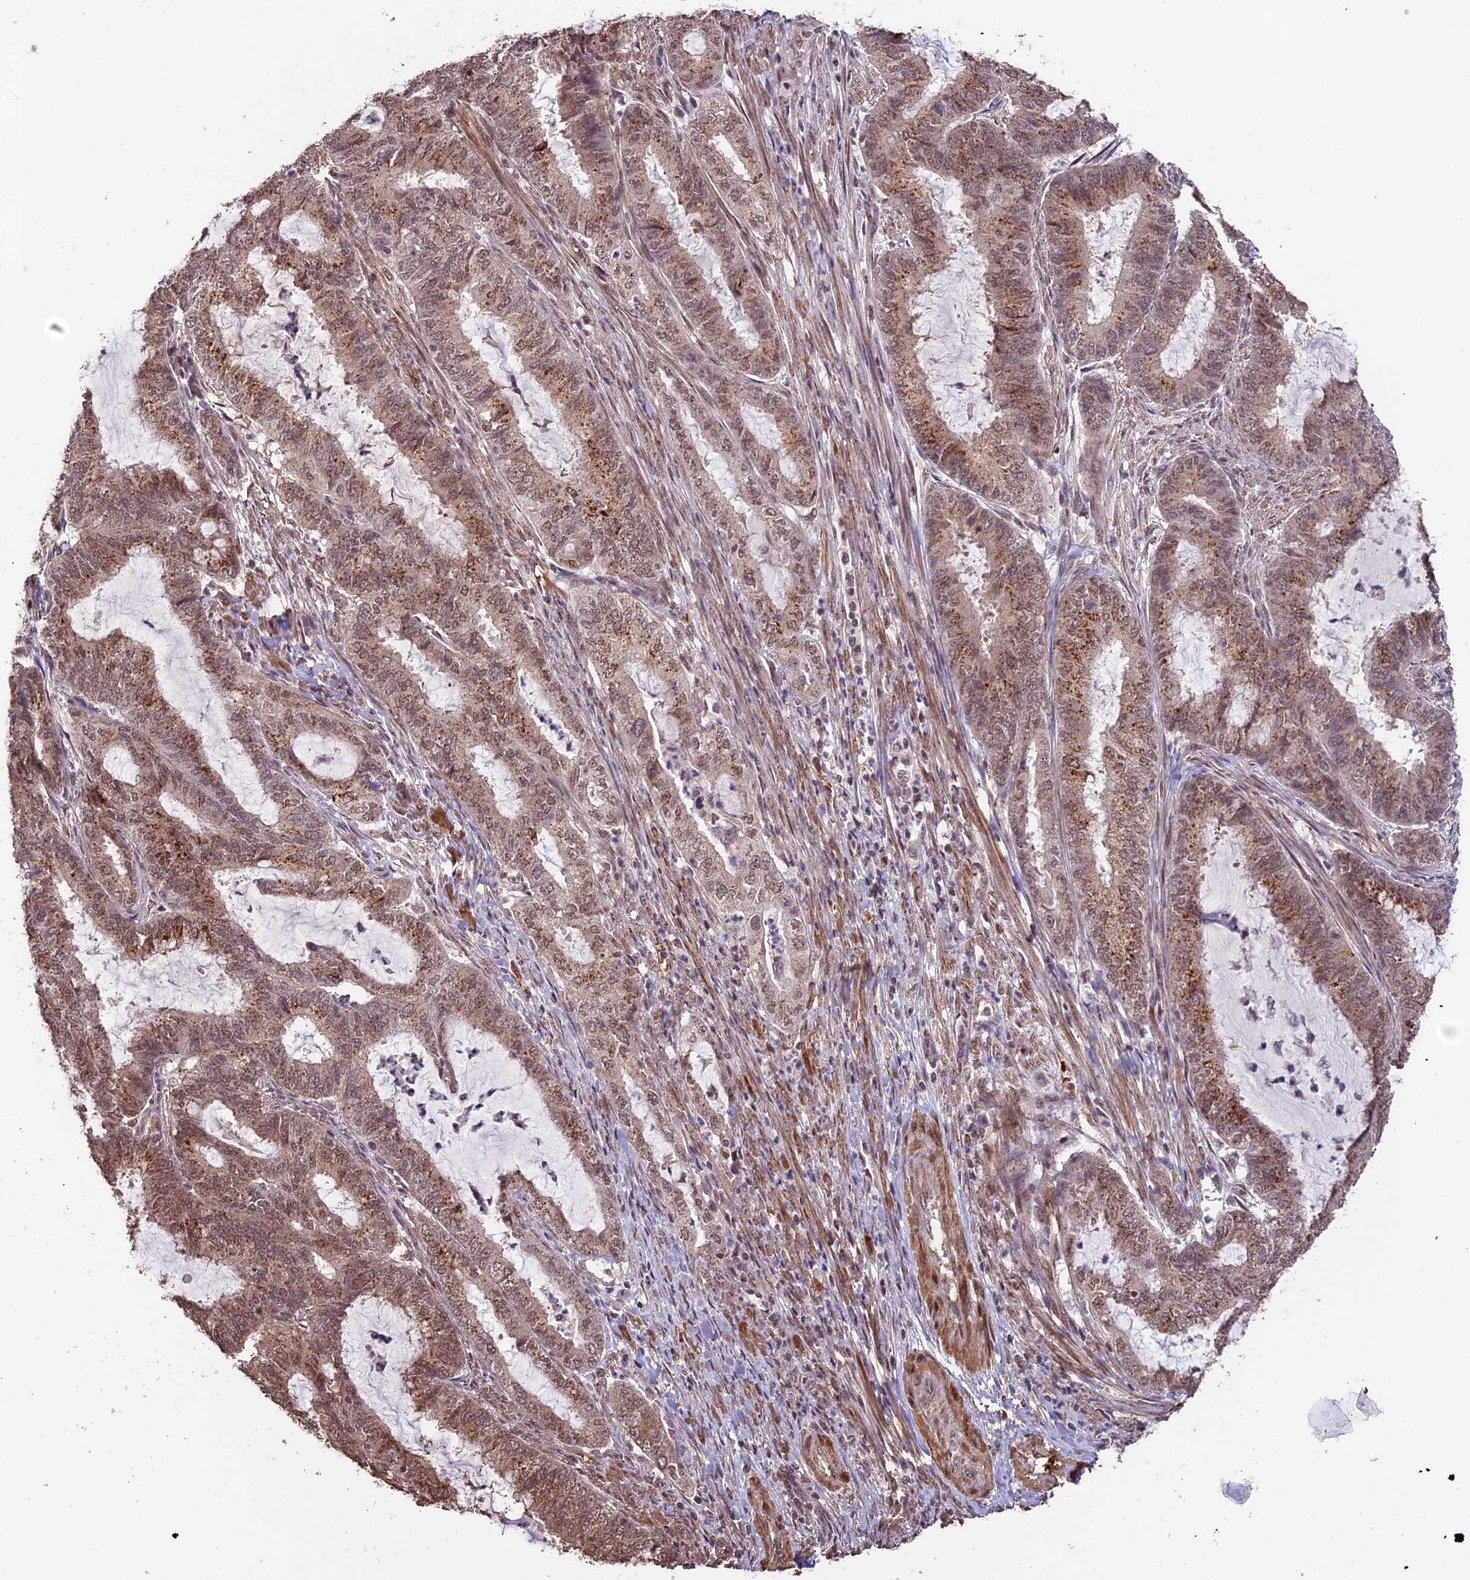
{"staining": {"intensity": "moderate", "quantity": ">75%", "location": "cytoplasmic/membranous,nuclear"}, "tissue": "endometrial cancer", "cell_type": "Tumor cells", "image_type": "cancer", "snomed": [{"axis": "morphology", "description": "Adenocarcinoma, NOS"}, {"axis": "topography", "description": "Endometrium"}], "caption": "This micrograph demonstrates endometrial cancer stained with immunohistochemistry to label a protein in brown. The cytoplasmic/membranous and nuclear of tumor cells show moderate positivity for the protein. Nuclei are counter-stained blue.", "gene": "CABIN1", "patient": {"sex": "female", "age": 51}}